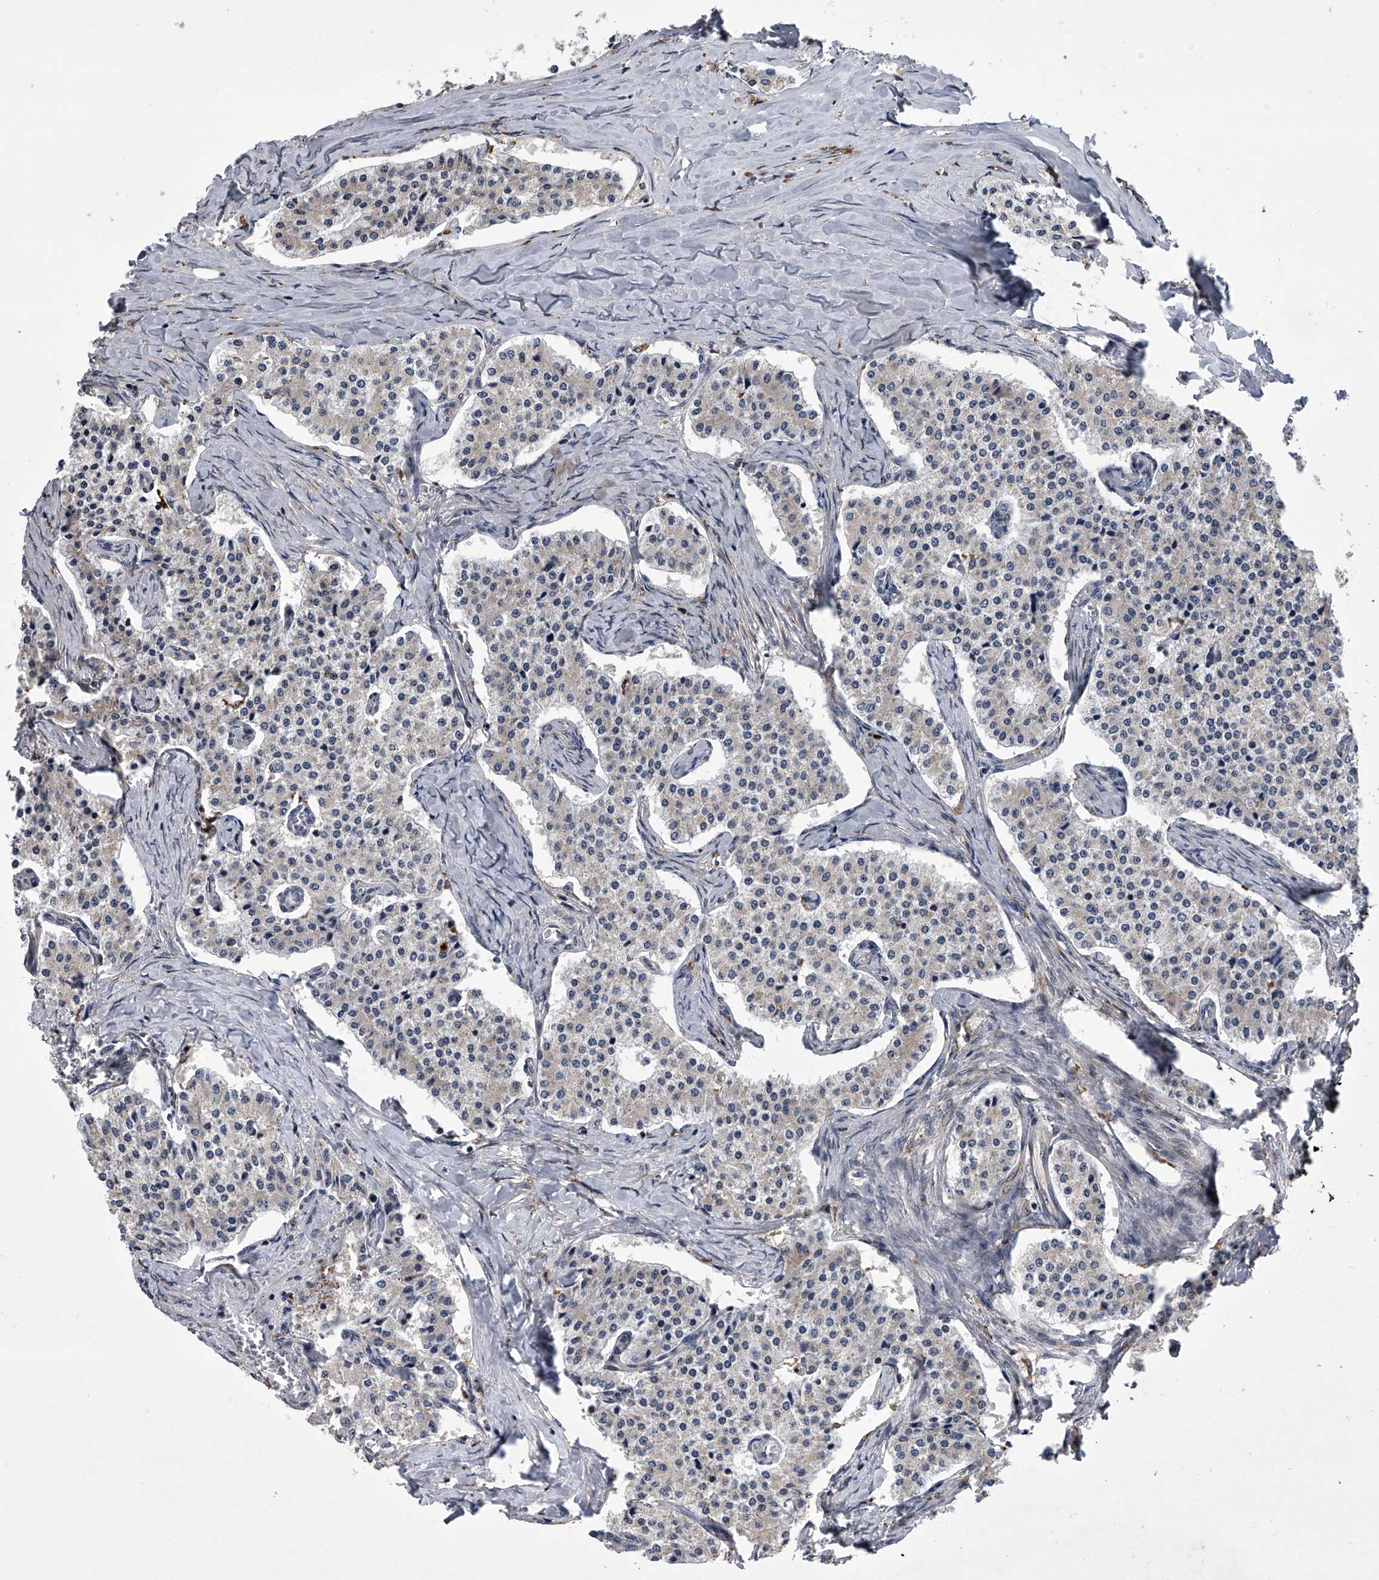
{"staining": {"intensity": "negative", "quantity": "none", "location": "none"}, "tissue": "carcinoid", "cell_type": "Tumor cells", "image_type": "cancer", "snomed": [{"axis": "morphology", "description": "Carcinoid, malignant, NOS"}, {"axis": "topography", "description": "Colon"}], "caption": "Tumor cells are negative for protein expression in human carcinoid. (Stains: DAB (3,3'-diaminobenzidine) IHC with hematoxylin counter stain, Microscopy: brightfield microscopy at high magnification).", "gene": "TRIM8", "patient": {"sex": "female", "age": 52}}